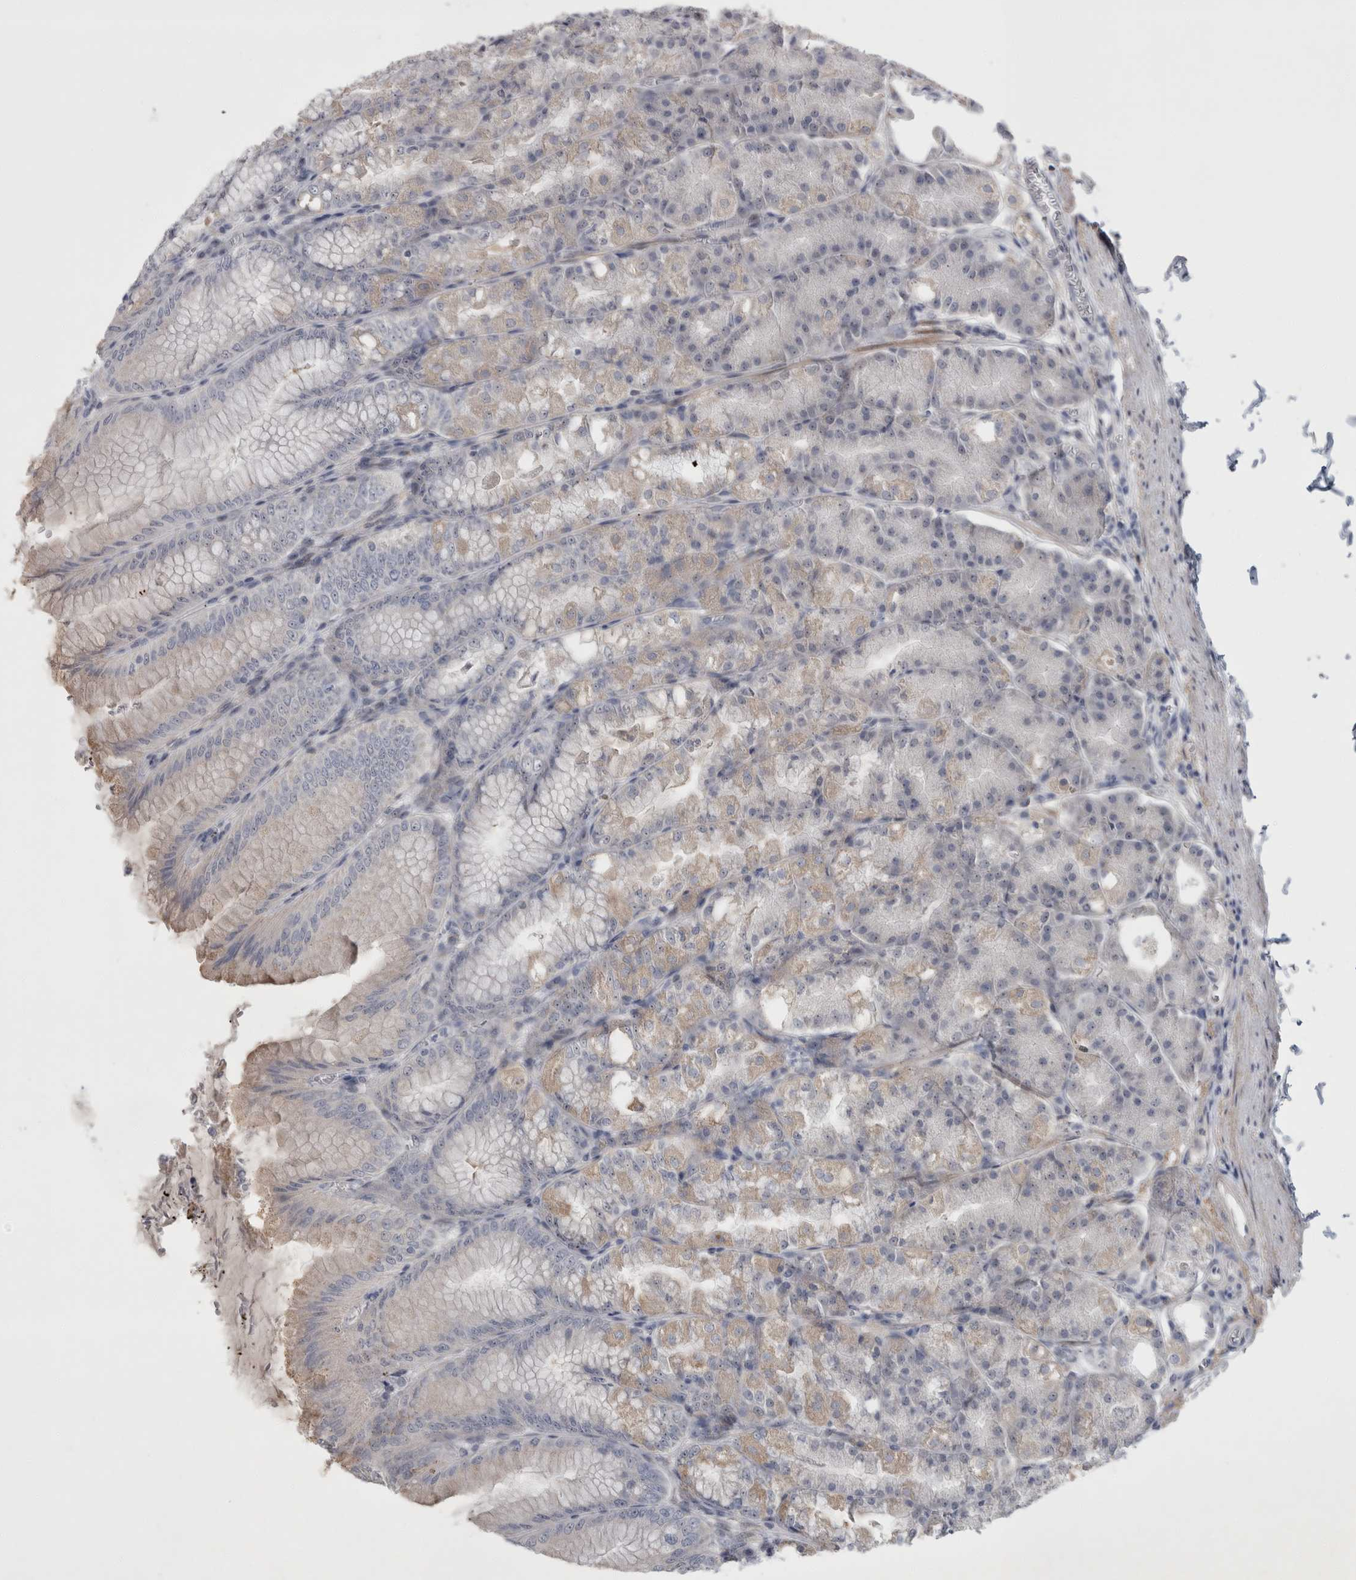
{"staining": {"intensity": "weak", "quantity": "25%-75%", "location": "cytoplasmic/membranous"}, "tissue": "stomach", "cell_type": "Glandular cells", "image_type": "normal", "snomed": [{"axis": "morphology", "description": "Normal tissue, NOS"}, {"axis": "topography", "description": "Stomach, lower"}], "caption": "This is a histology image of immunohistochemistry staining of normal stomach, which shows weak expression in the cytoplasmic/membranous of glandular cells.", "gene": "FXYD7", "patient": {"sex": "male", "age": 71}}